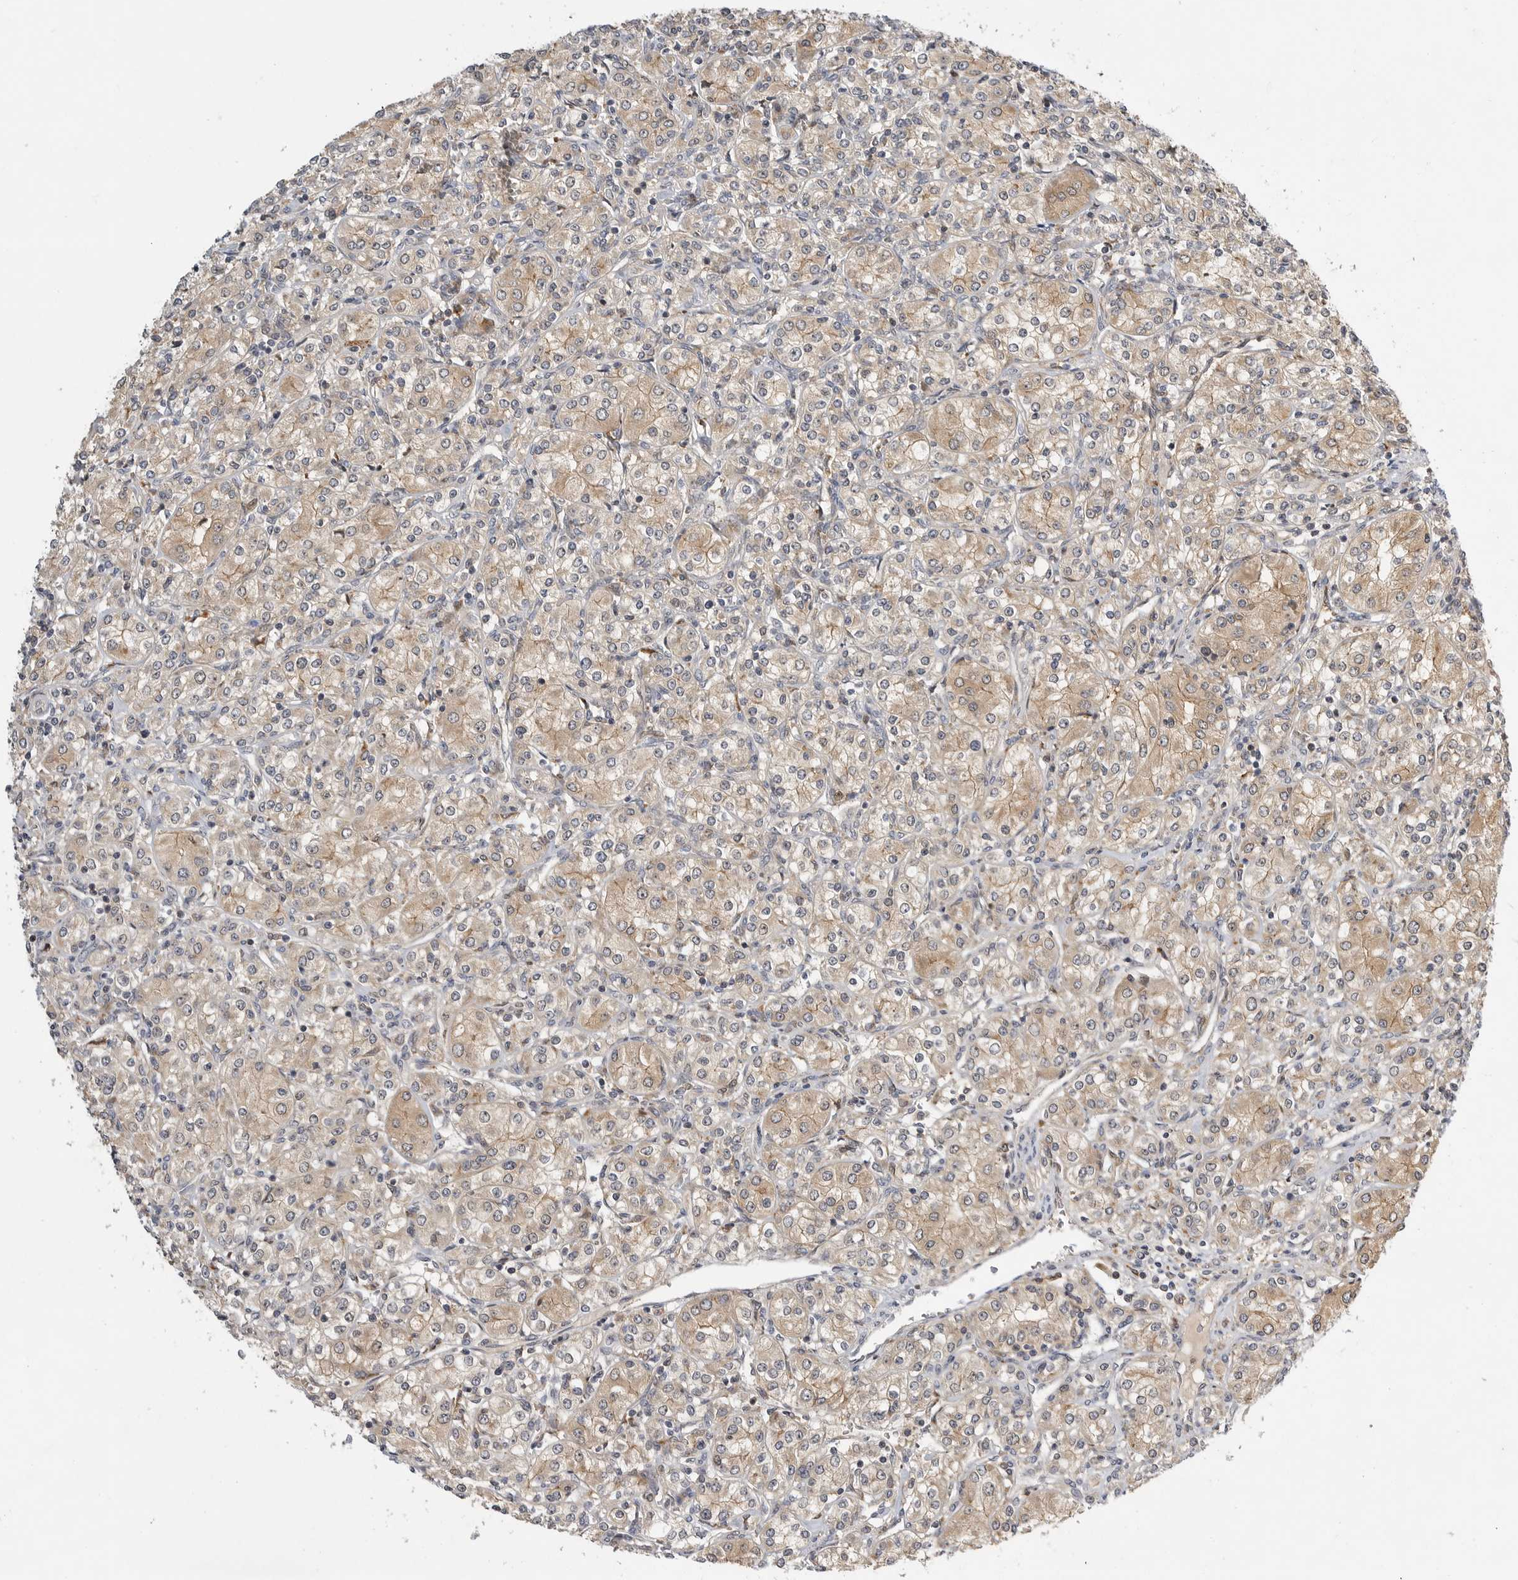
{"staining": {"intensity": "weak", "quantity": ">75%", "location": "cytoplasmic/membranous"}, "tissue": "renal cancer", "cell_type": "Tumor cells", "image_type": "cancer", "snomed": [{"axis": "morphology", "description": "Adenocarcinoma, NOS"}, {"axis": "topography", "description": "Kidney"}], "caption": "Weak cytoplasmic/membranous expression for a protein is seen in approximately >75% of tumor cells of renal cancer (adenocarcinoma) using immunohistochemistry (IHC).", "gene": "CSNK1G3", "patient": {"sex": "male", "age": 77}}